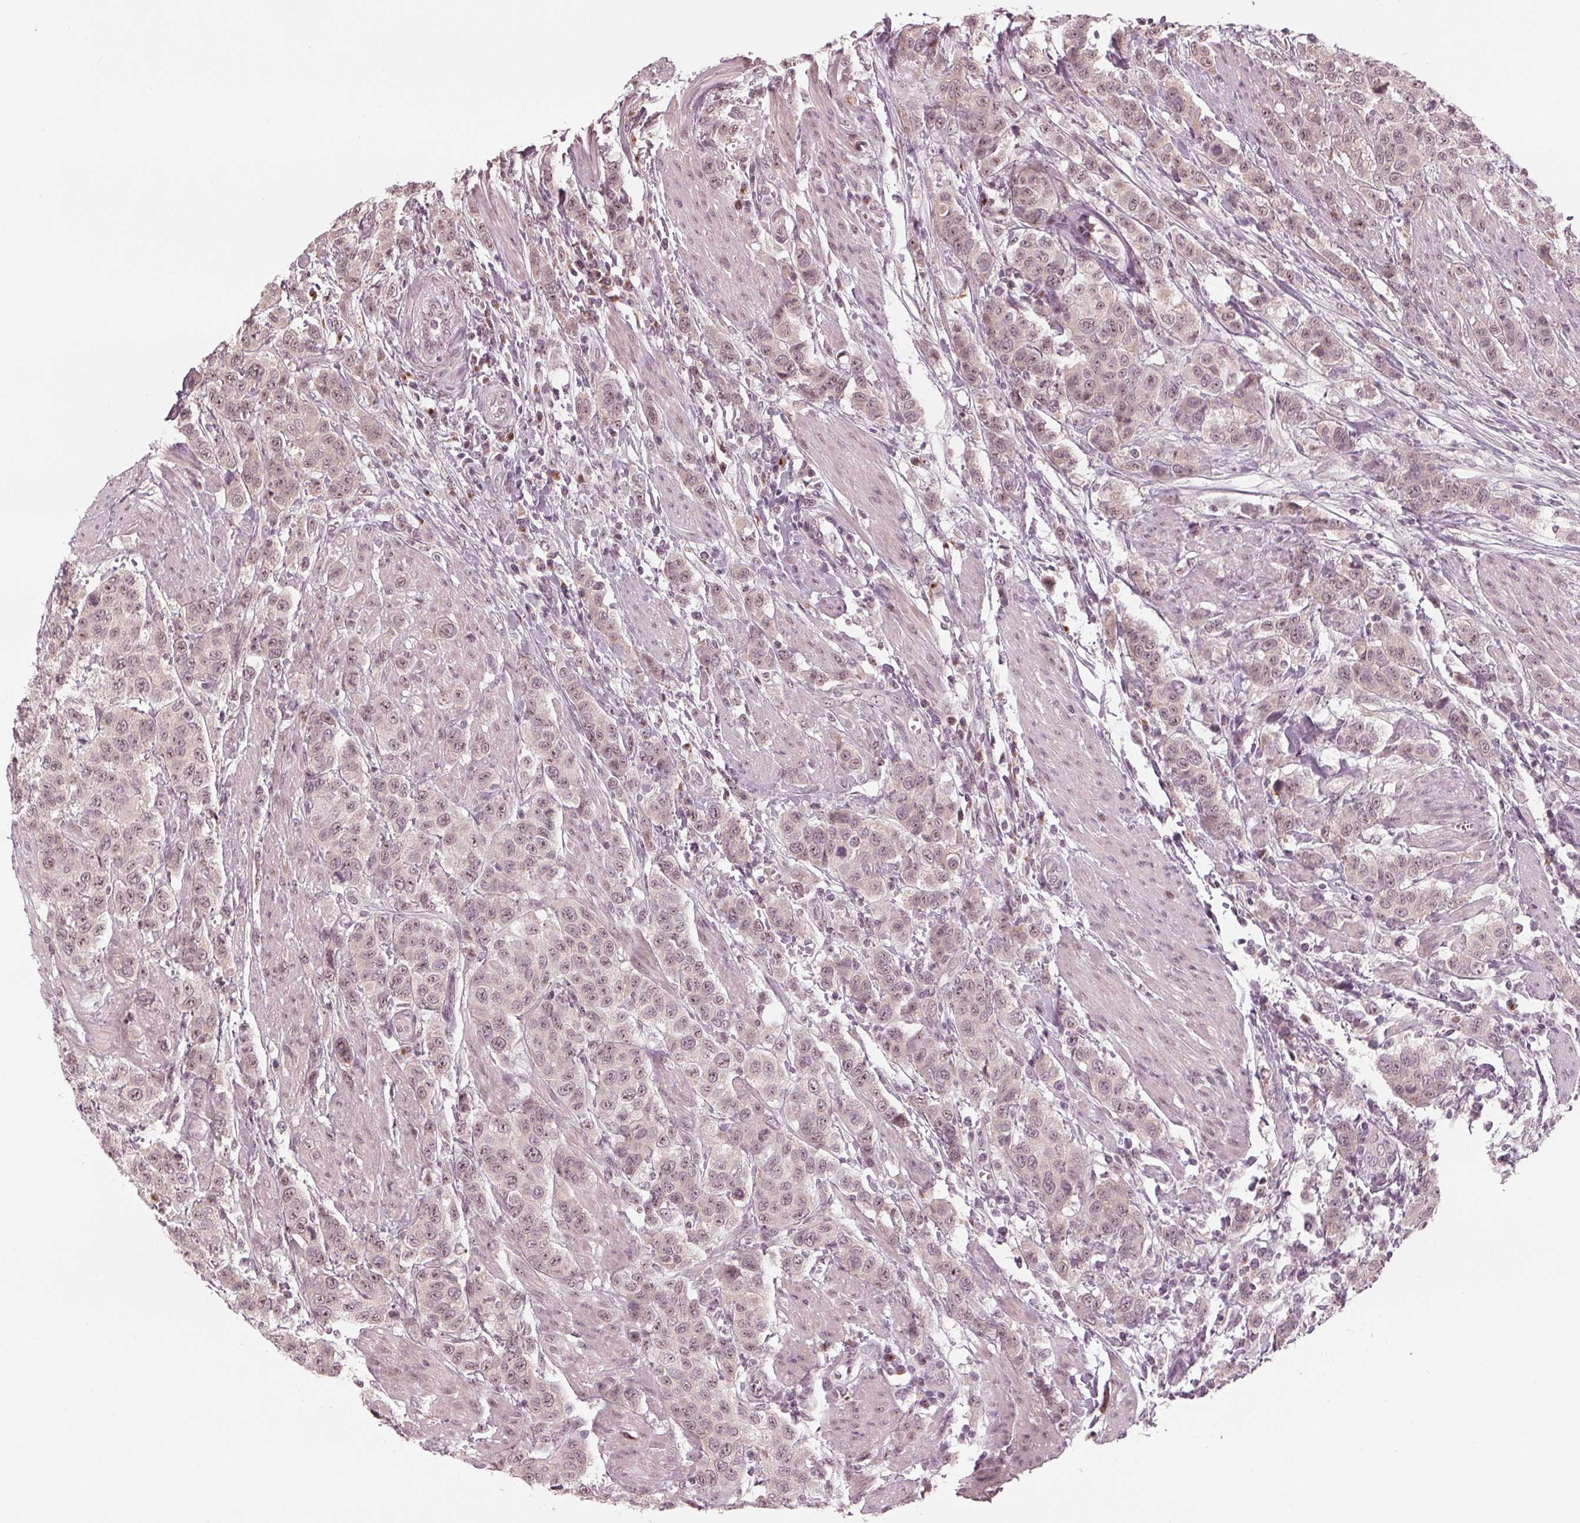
{"staining": {"intensity": "weak", "quantity": "25%-75%", "location": "nuclear"}, "tissue": "urothelial cancer", "cell_type": "Tumor cells", "image_type": "cancer", "snomed": [{"axis": "morphology", "description": "Urothelial carcinoma, High grade"}, {"axis": "topography", "description": "Urinary bladder"}], "caption": "Protein expression analysis of human urothelial cancer reveals weak nuclear staining in about 25%-75% of tumor cells.", "gene": "SLX4", "patient": {"sex": "female", "age": 58}}